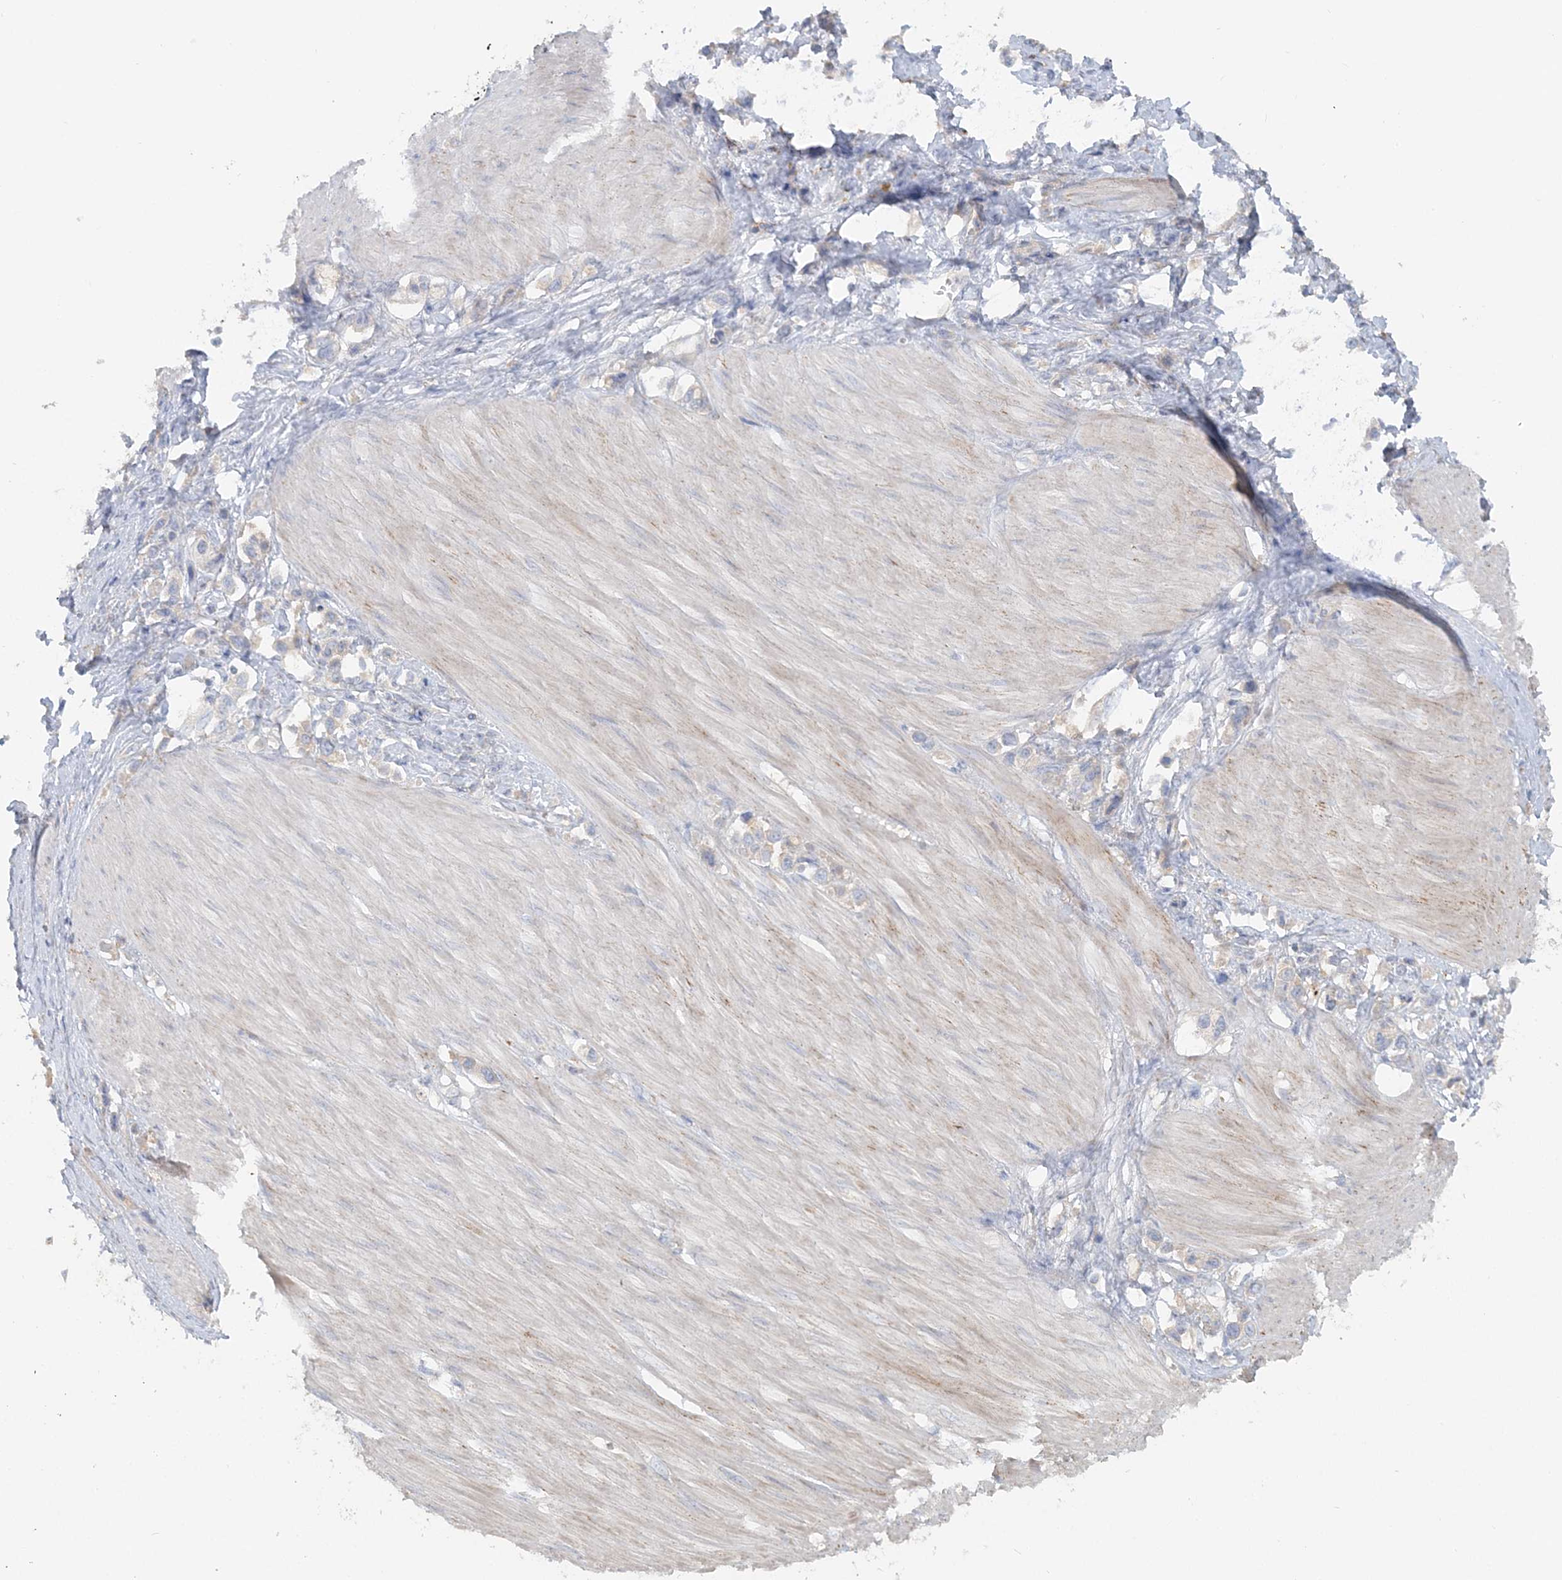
{"staining": {"intensity": "negative", "quantity": "none", "location": "none"}, "tissue": "stomach cancer", "cell_type": "Tumor cells", "image_type": "cancer", "snomed": [{"axis": "morphology", "description": "Adenocarcinoma, NOS"}, {"axis": "topography", "description": "Stomach"}], "caption": "This is an immunohistochemistry (IHC) histopathology image of adenocarcinoma (stomach). There is no staining in tumor cells.", "gene": "TBC1D5", "patient": {"sex": "female", "age": 65}}